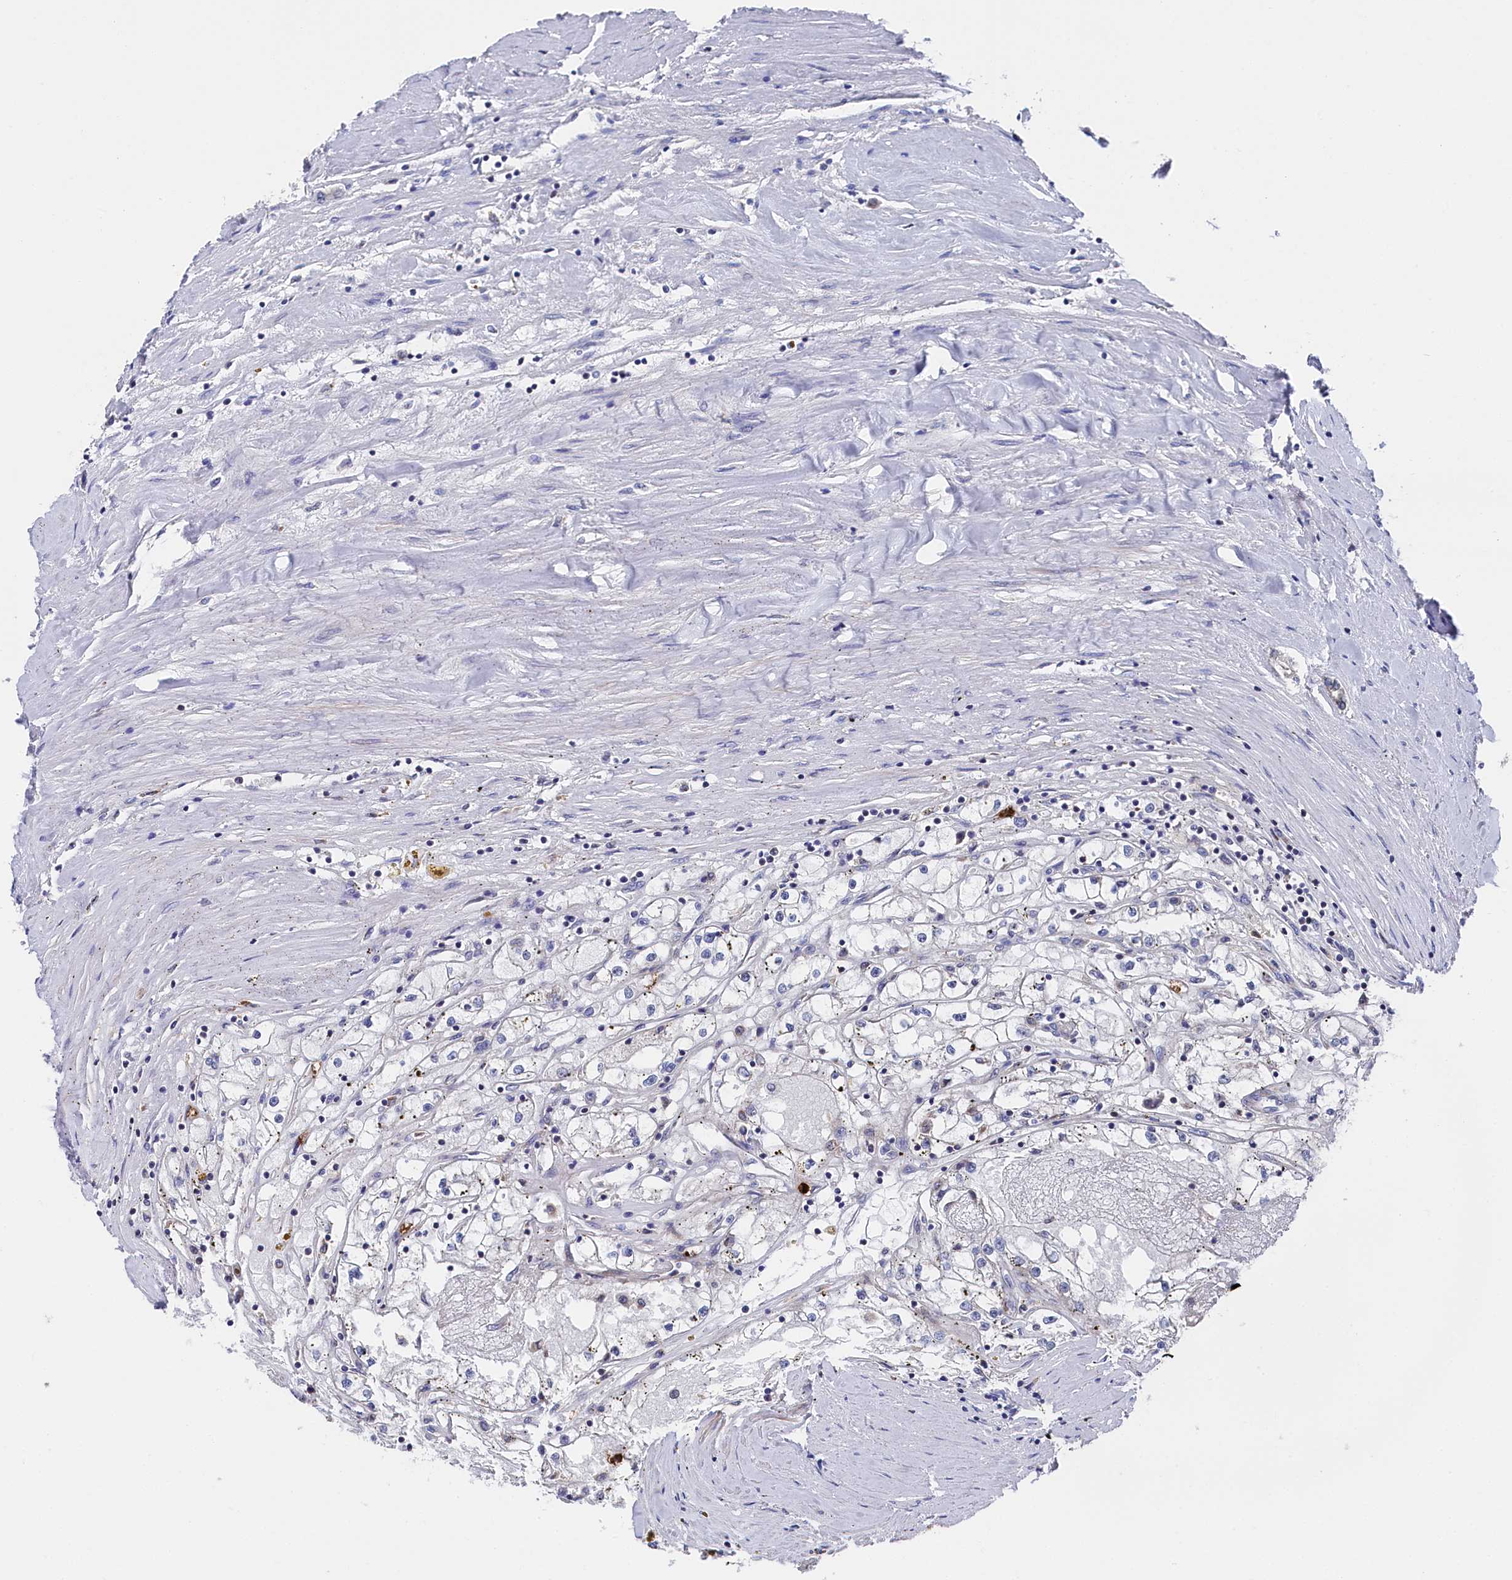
{"staining": {"intensity": "negative", "quantity": "none", "location": "none"}, "tissue": "renal cancer", "cell_type": "Tumor cells", "image_type": "cancer", "snomed": [{"axis": "morphology", "description": "Adenocarcinoma, NOS"}, {"axis": "topography", "description": "Kidney"}], "caption": "The histopathology image displays no significant expression in tumor cells of renal adenocarcinoma.", "gene": "CHCHD1", "patient": {"sex": "male", "age": 56}}